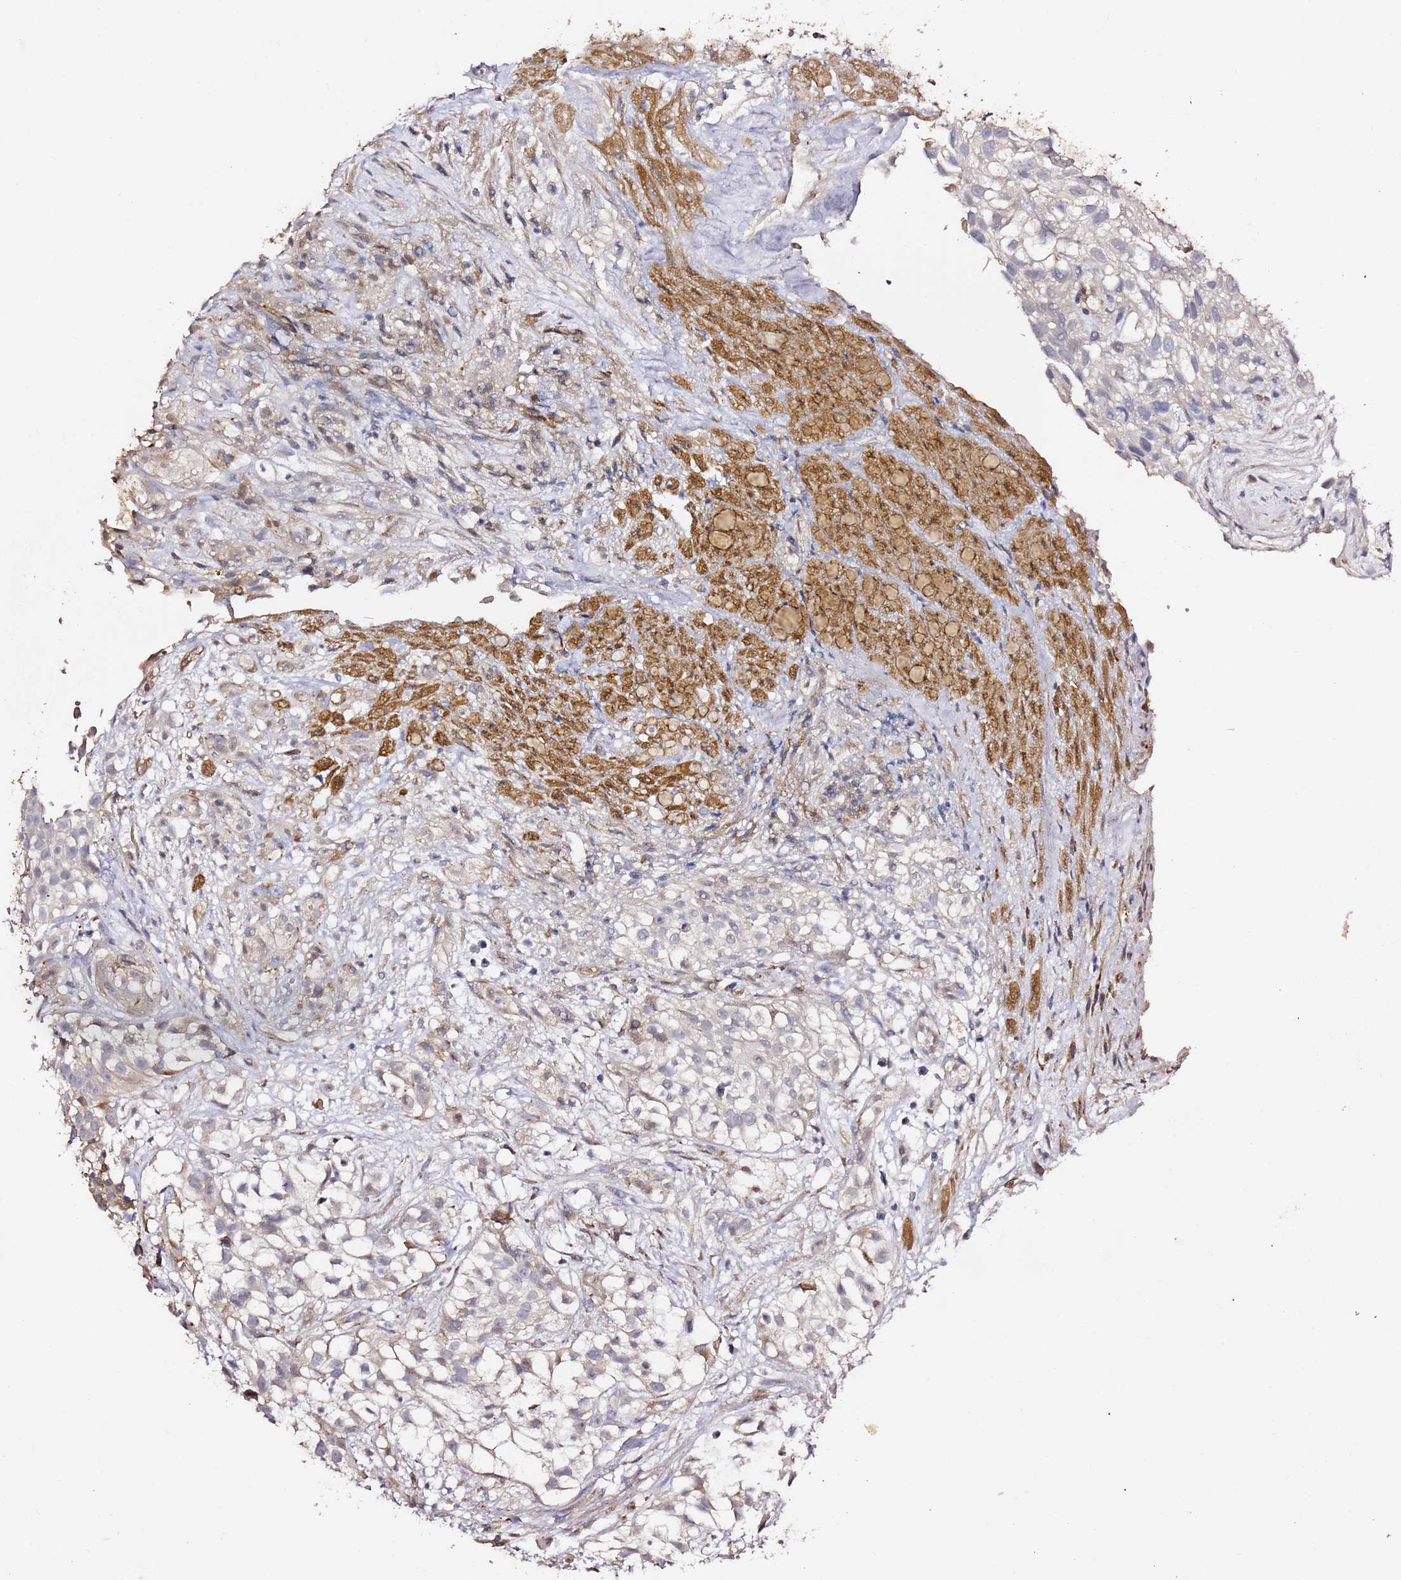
{"staining": {"intensity": "negative", "quantity": "none", "location": "none"}, "tissue": "urothelial cancer", "cell_type": "Tumor cells", "image_type": "cancer", "snomed": [{"axis": "morphology", "description": "Urothelial carcinoma, High grade"}, {"axis": "topography", "description": "Urinary bladder"}], "caption": "Immunohistochemical staining of urothelial cancer reveals no significant positivity in tumor cells. (DAB (3,3'-diaminobenzidine) IHC with hematoxylin counter stain).", "gene": "HSD17B7", "patient": {"sex": "male", "age": 56}}